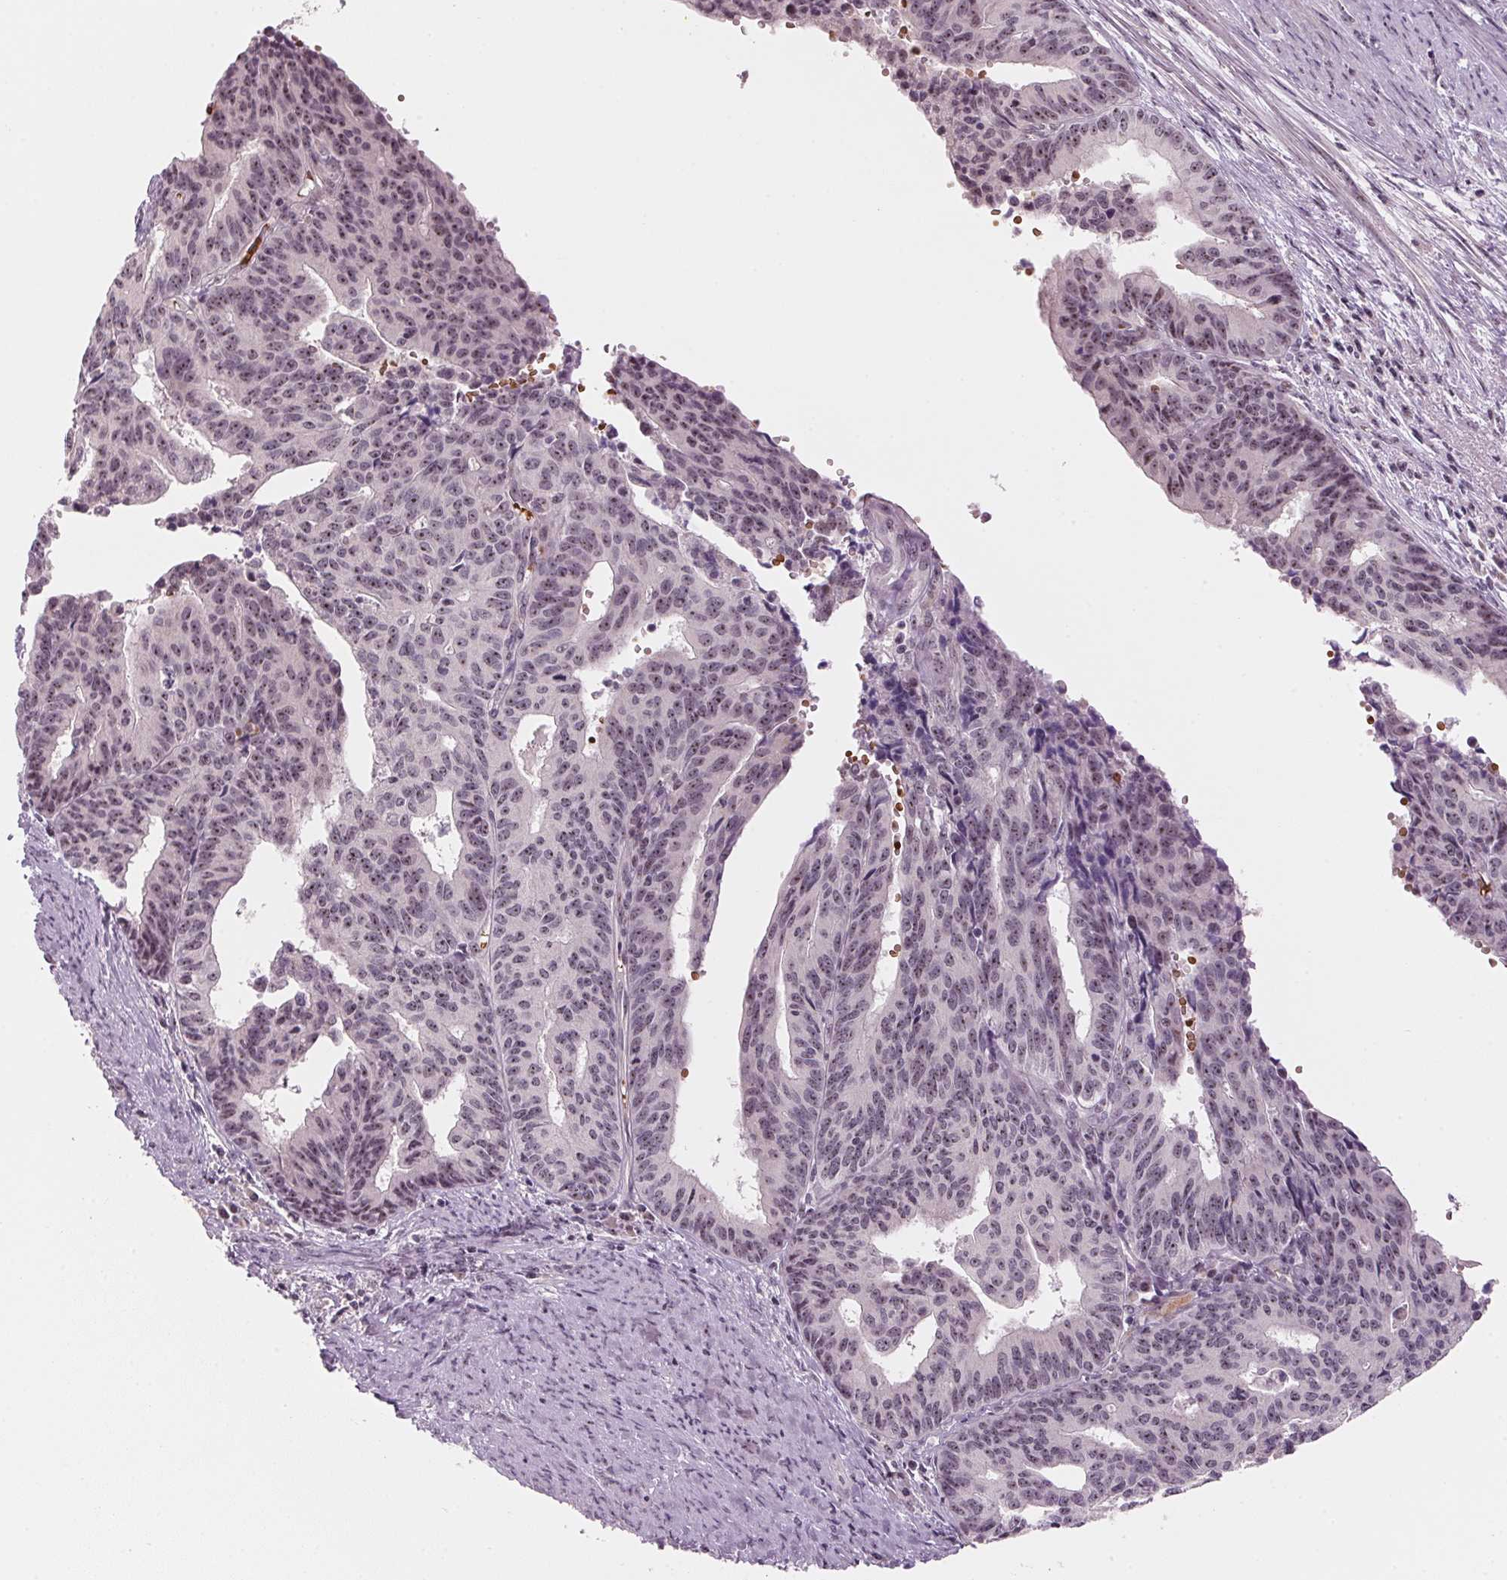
{"staining": {"intensity": "weak", "quantity": "25%-75%", "location": "nuclear"}, "tissue": "endometrial cancer", "cell_type": "Tumor cells", "image_type": "cancer", "snomed": [{"axis": "morphology", "description": "Adenocarcinoma, NOS"}, {"axis": "topography", "description": "Endometrium"}], "caption": "Approximately 25%-75% of tumor cells in human endometrial cancer (adenocarcinoma) show weak nuclear protein positivity as visualized by brown immunohistochemical staining.", "gene": "DNTTIP2", "patient": {"sex": "female", "age": 65}}